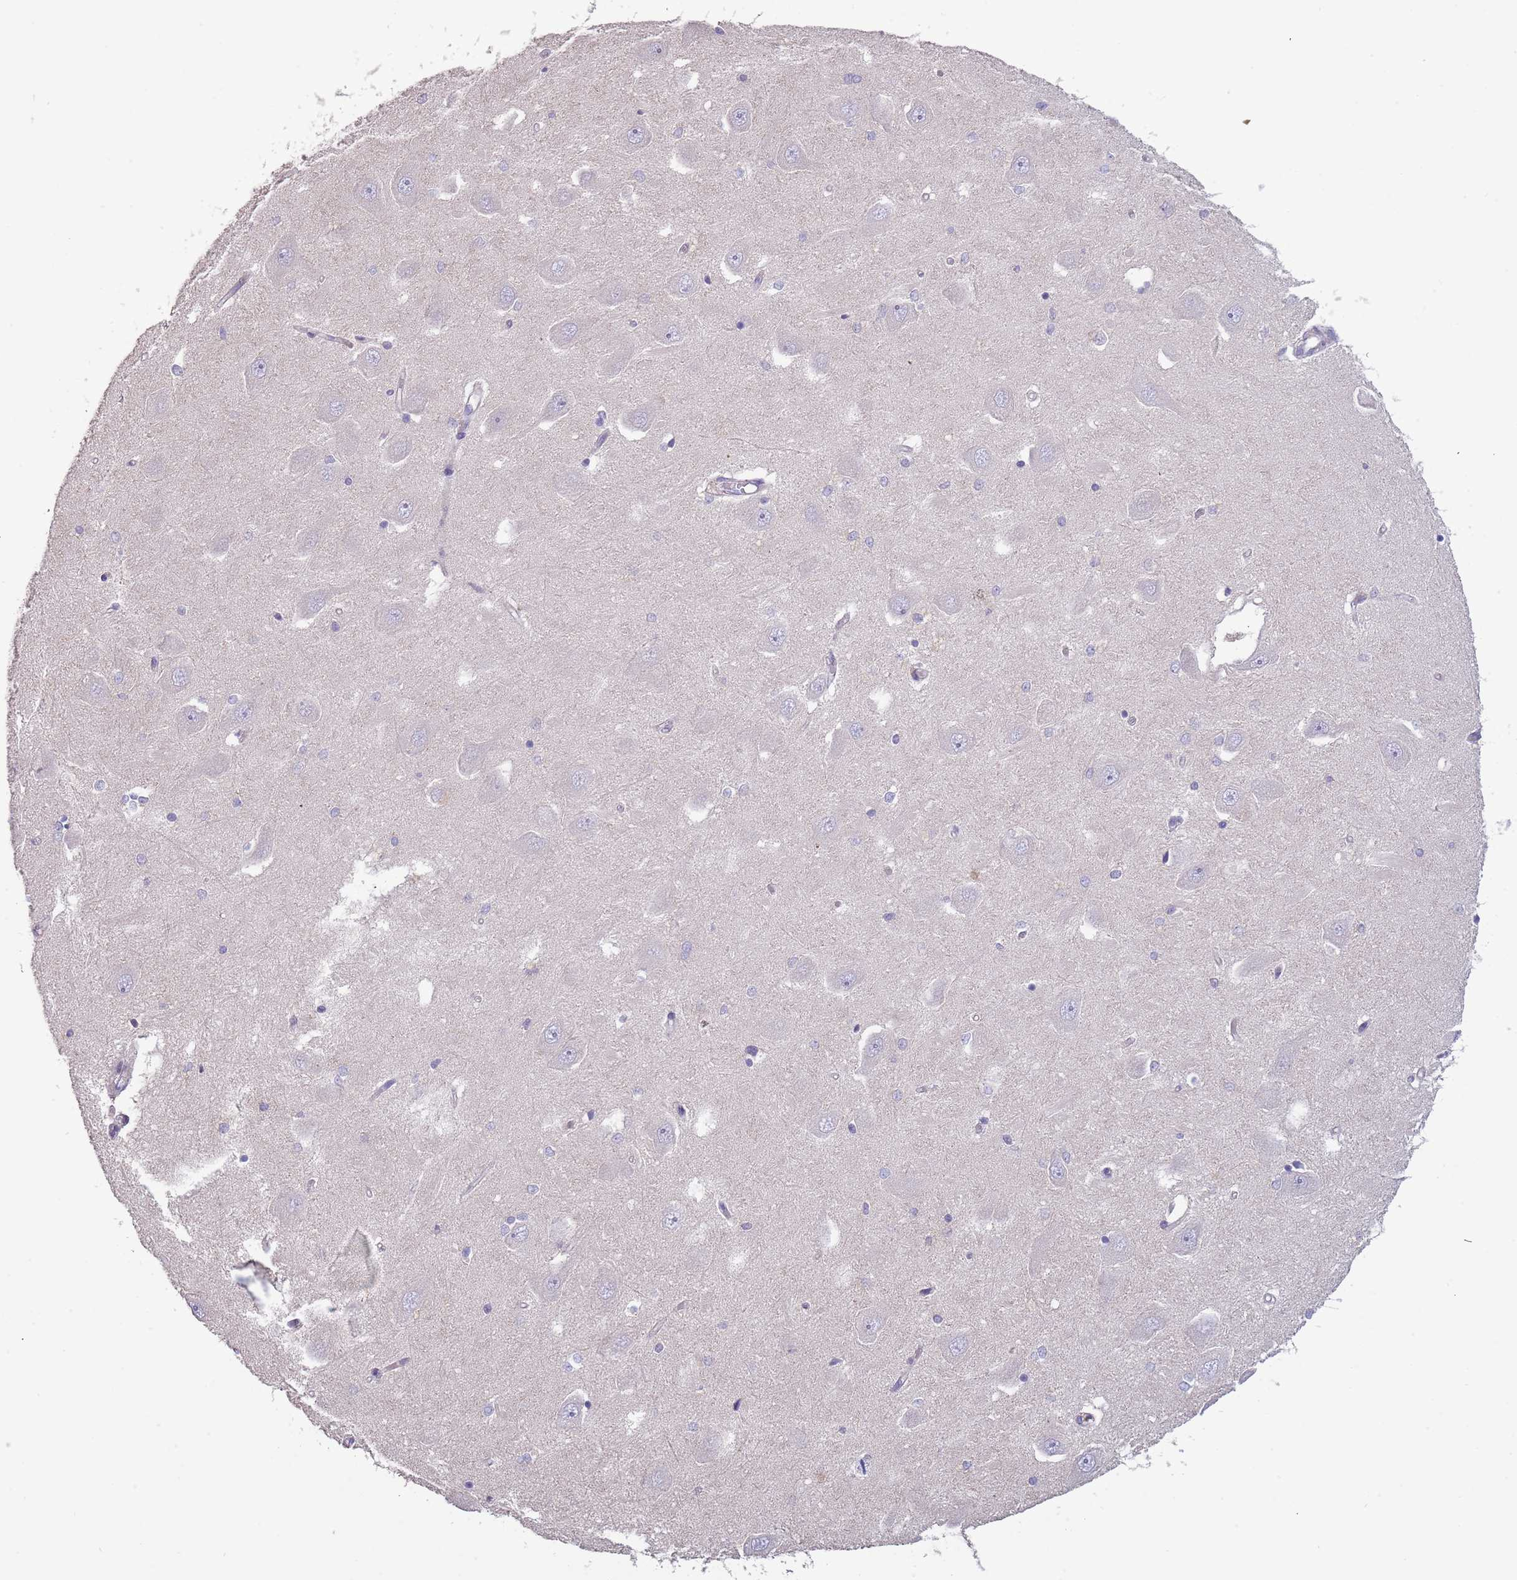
{"staining": {"intensity": "negative", "quantity": "none", "location": "none"}, "tissue": "hippocampus", "cell_type": "Glial cells", "image_type": "normal", "snomed": [{"axis": "morphology", "description": "Normal tissue, NOS"}, {"axis": "topography", "description": "Hippocampus"}], "caption": "Immunohistochemistry photomicrograph of normal hippocampus: hippocampus stained with DAB exhibits no significant protein expression in glial cells.", "gene": "SUSD1", "patient": {"sex": "male", "age": 45}}